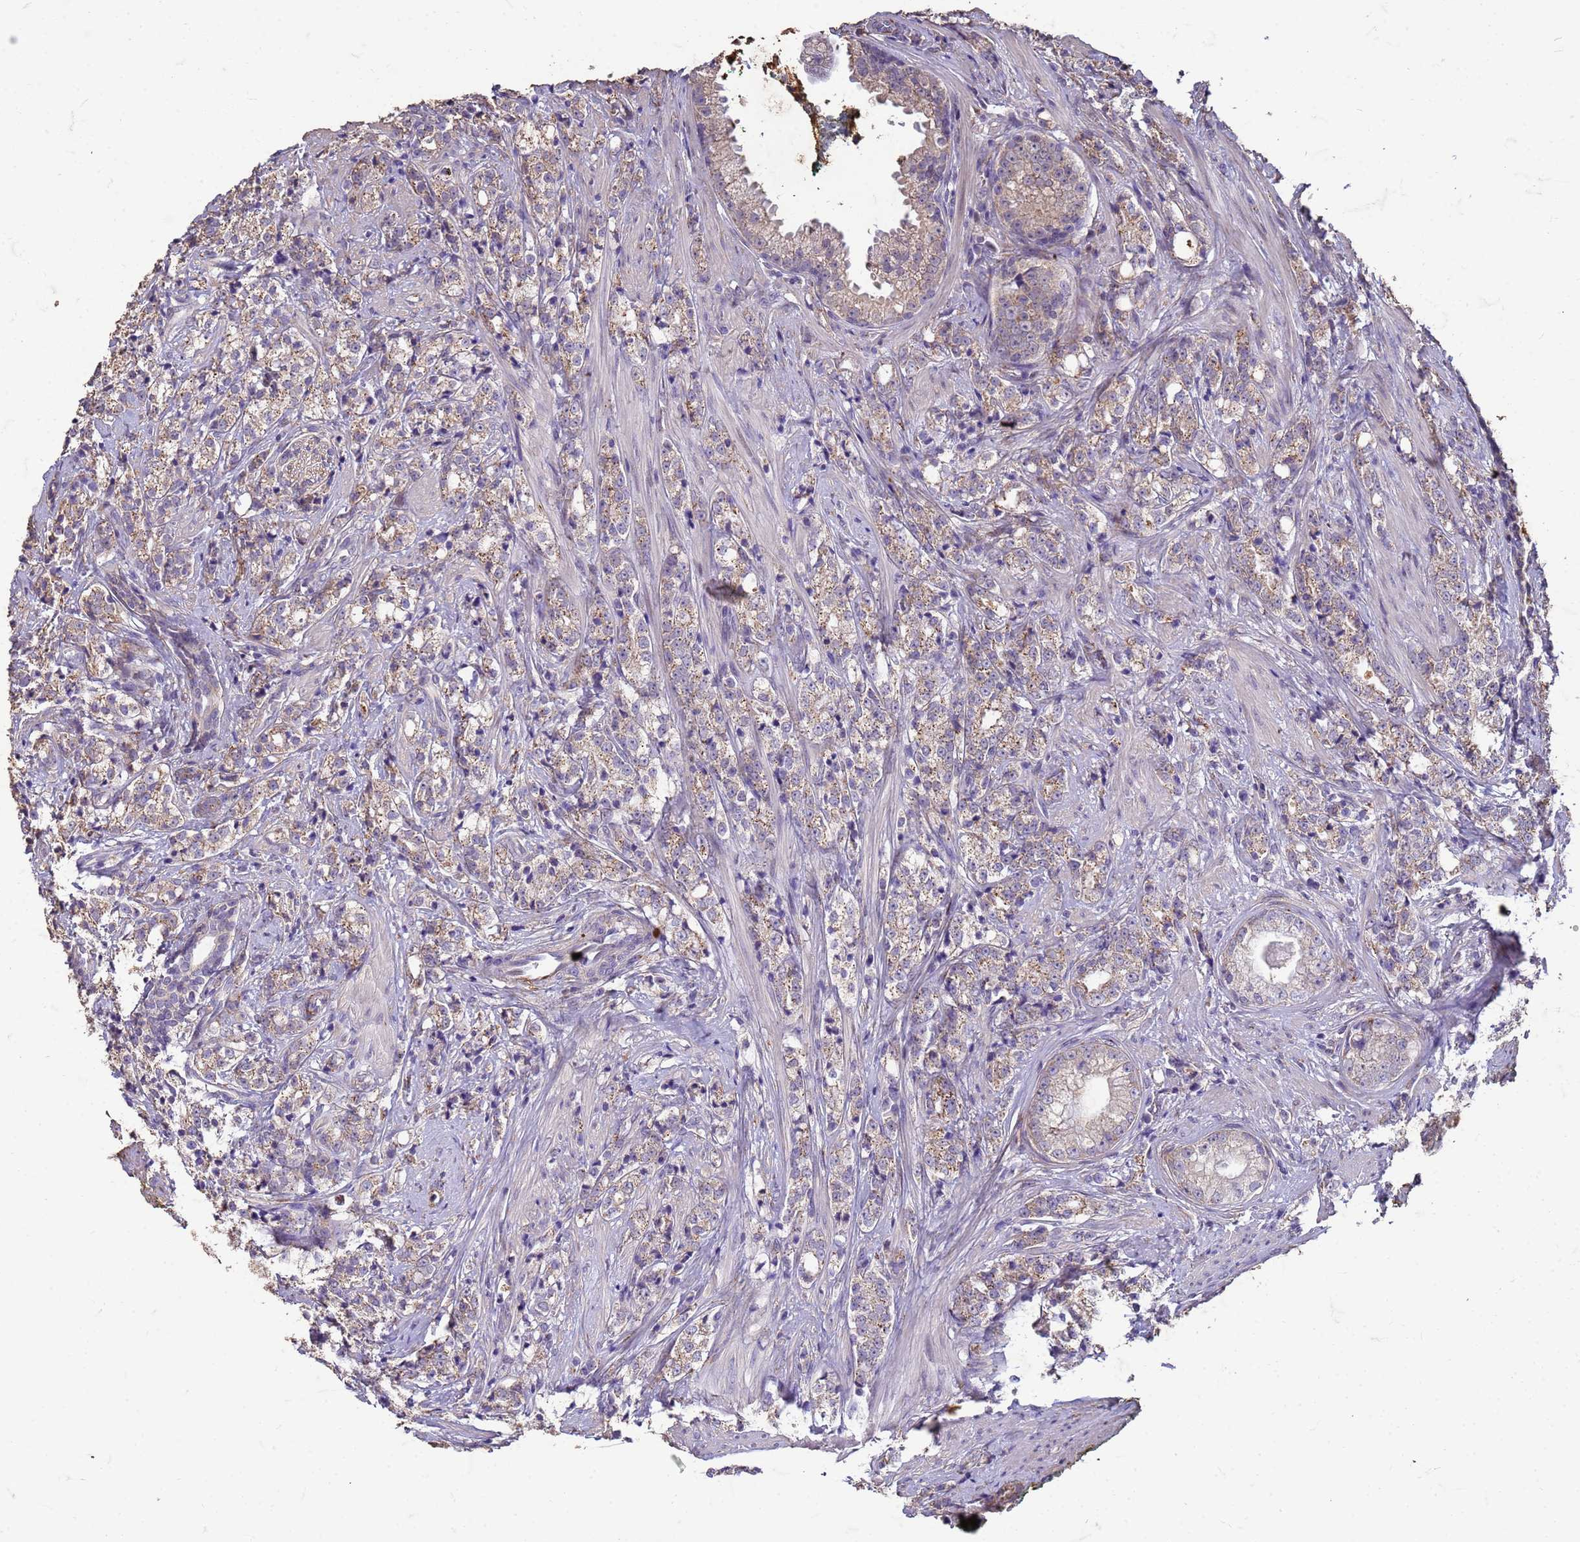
{"staining": {"intensity": "weak", "quantity": "25%-75%", "location": "cytoplasmic/membranous"}, "tissue": "prostate cancer", "cell_type": "Tumor cells", "image_type": "cancer", "snomed": [{"axis": "morphology", "description": "Adenocarcinoma, High grade"}, {"axis": "topography", "description": "Prostate"}], "caption": "Tumor cells demonstrate low levels of weak cytoplasmic/membranous staining in about 25%-75% of cells in prostate cancer. (brown staining indicates protein expression, while blue staining denotes nuclei).", "gene": "SLC25A15", "patient": {"sex": "male", "age": 69}}